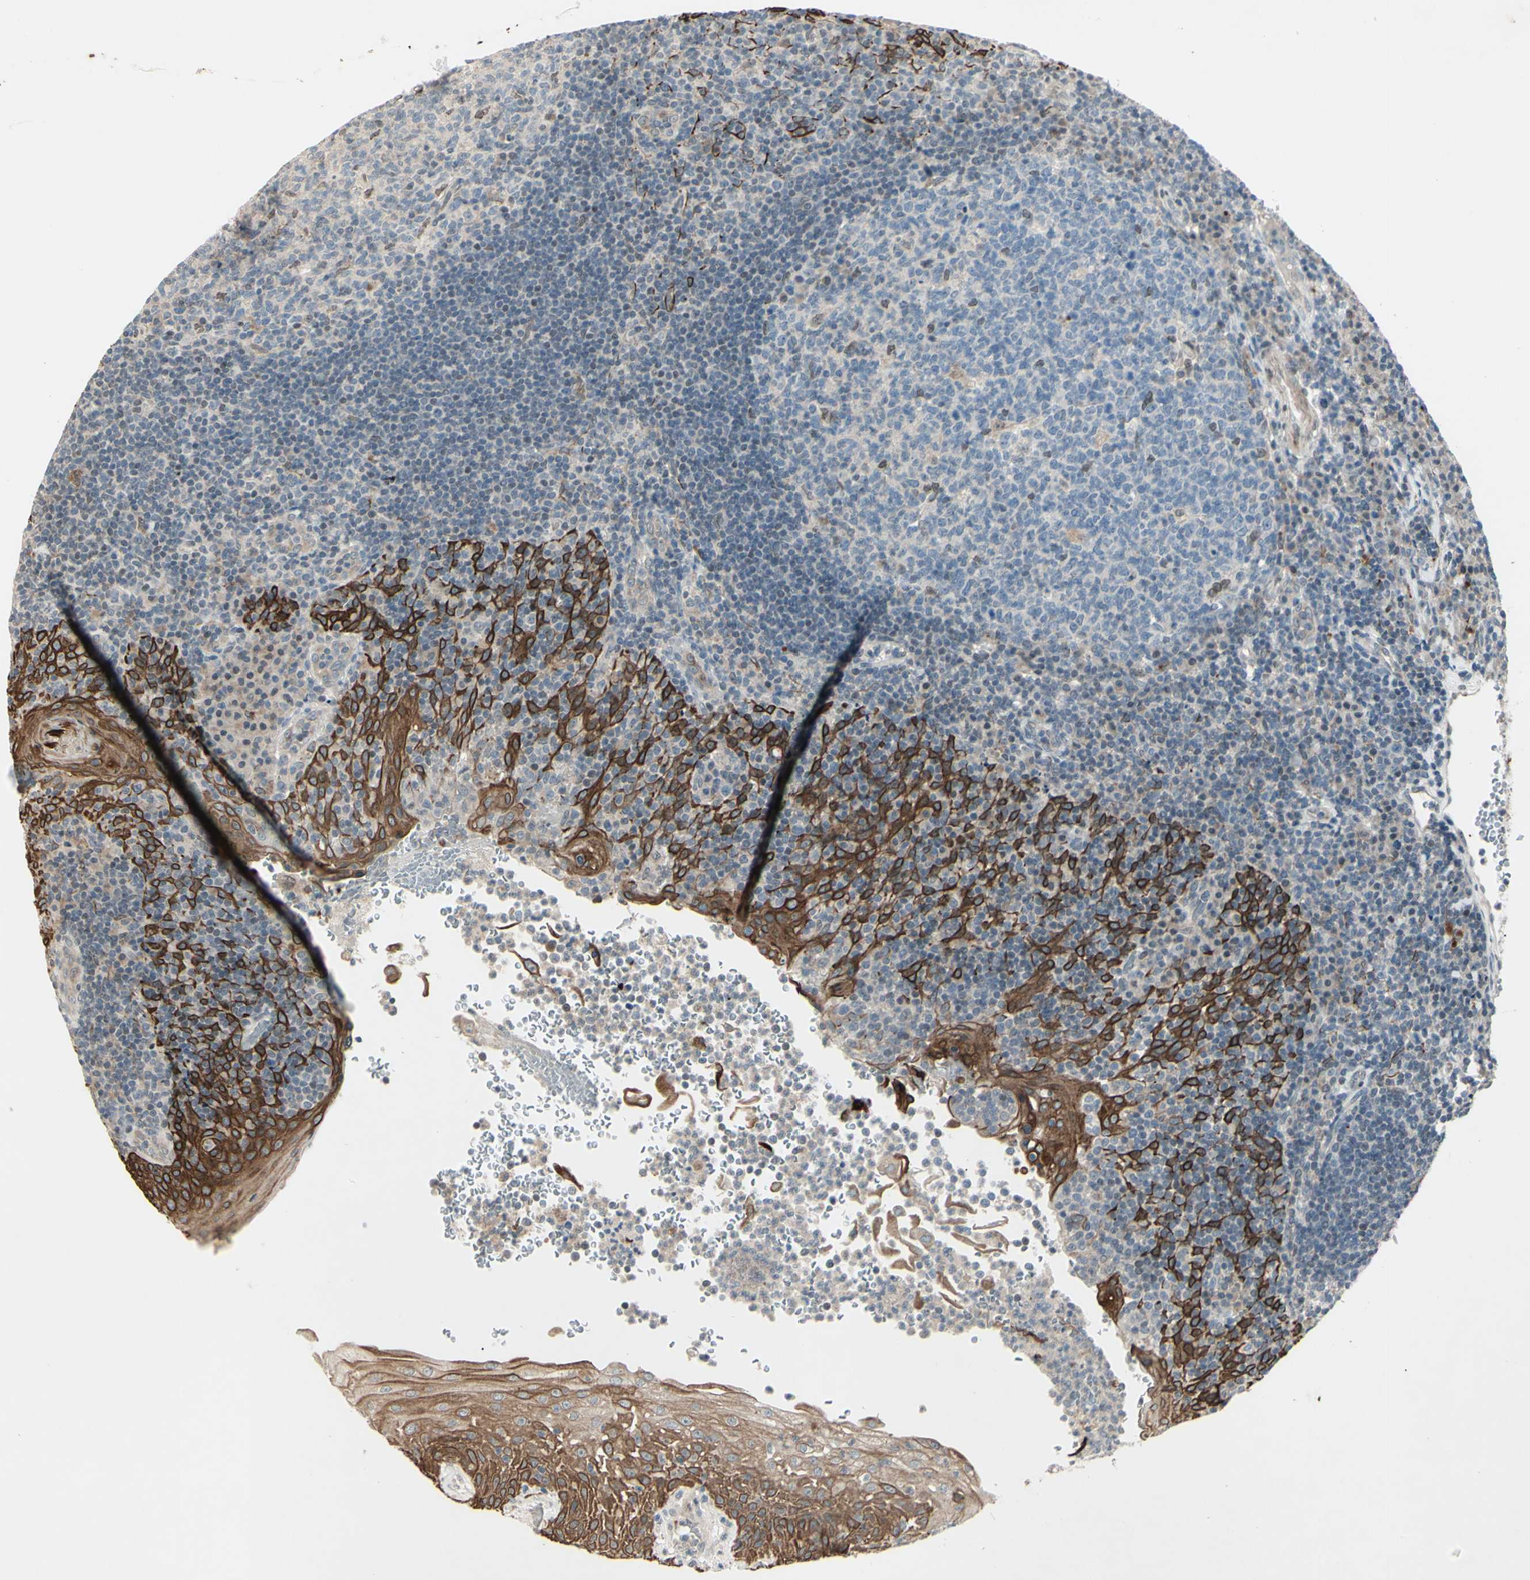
{"staining": {"intensity": "negative", "quantity": "none", "location": "none"}, "tissue": "tonsil", "cell_type": "Germinal center cells", "image_type": "normal", "snomed": [{"axis": "morphology", "description": "Normal tissue, NOS"}, {"axis": "topography", "description": "Tonsil"}], "caption": "Germinal center cells are negative for brown protein staining in normal tonsil. The staining is performed using DAB (3,3'-diaminobenzidine) brown chromogen with nuclei counter-stained in using hematoxylin.", "gene": "FGFR2", "patient": {"sex": "female", "age": 40}}